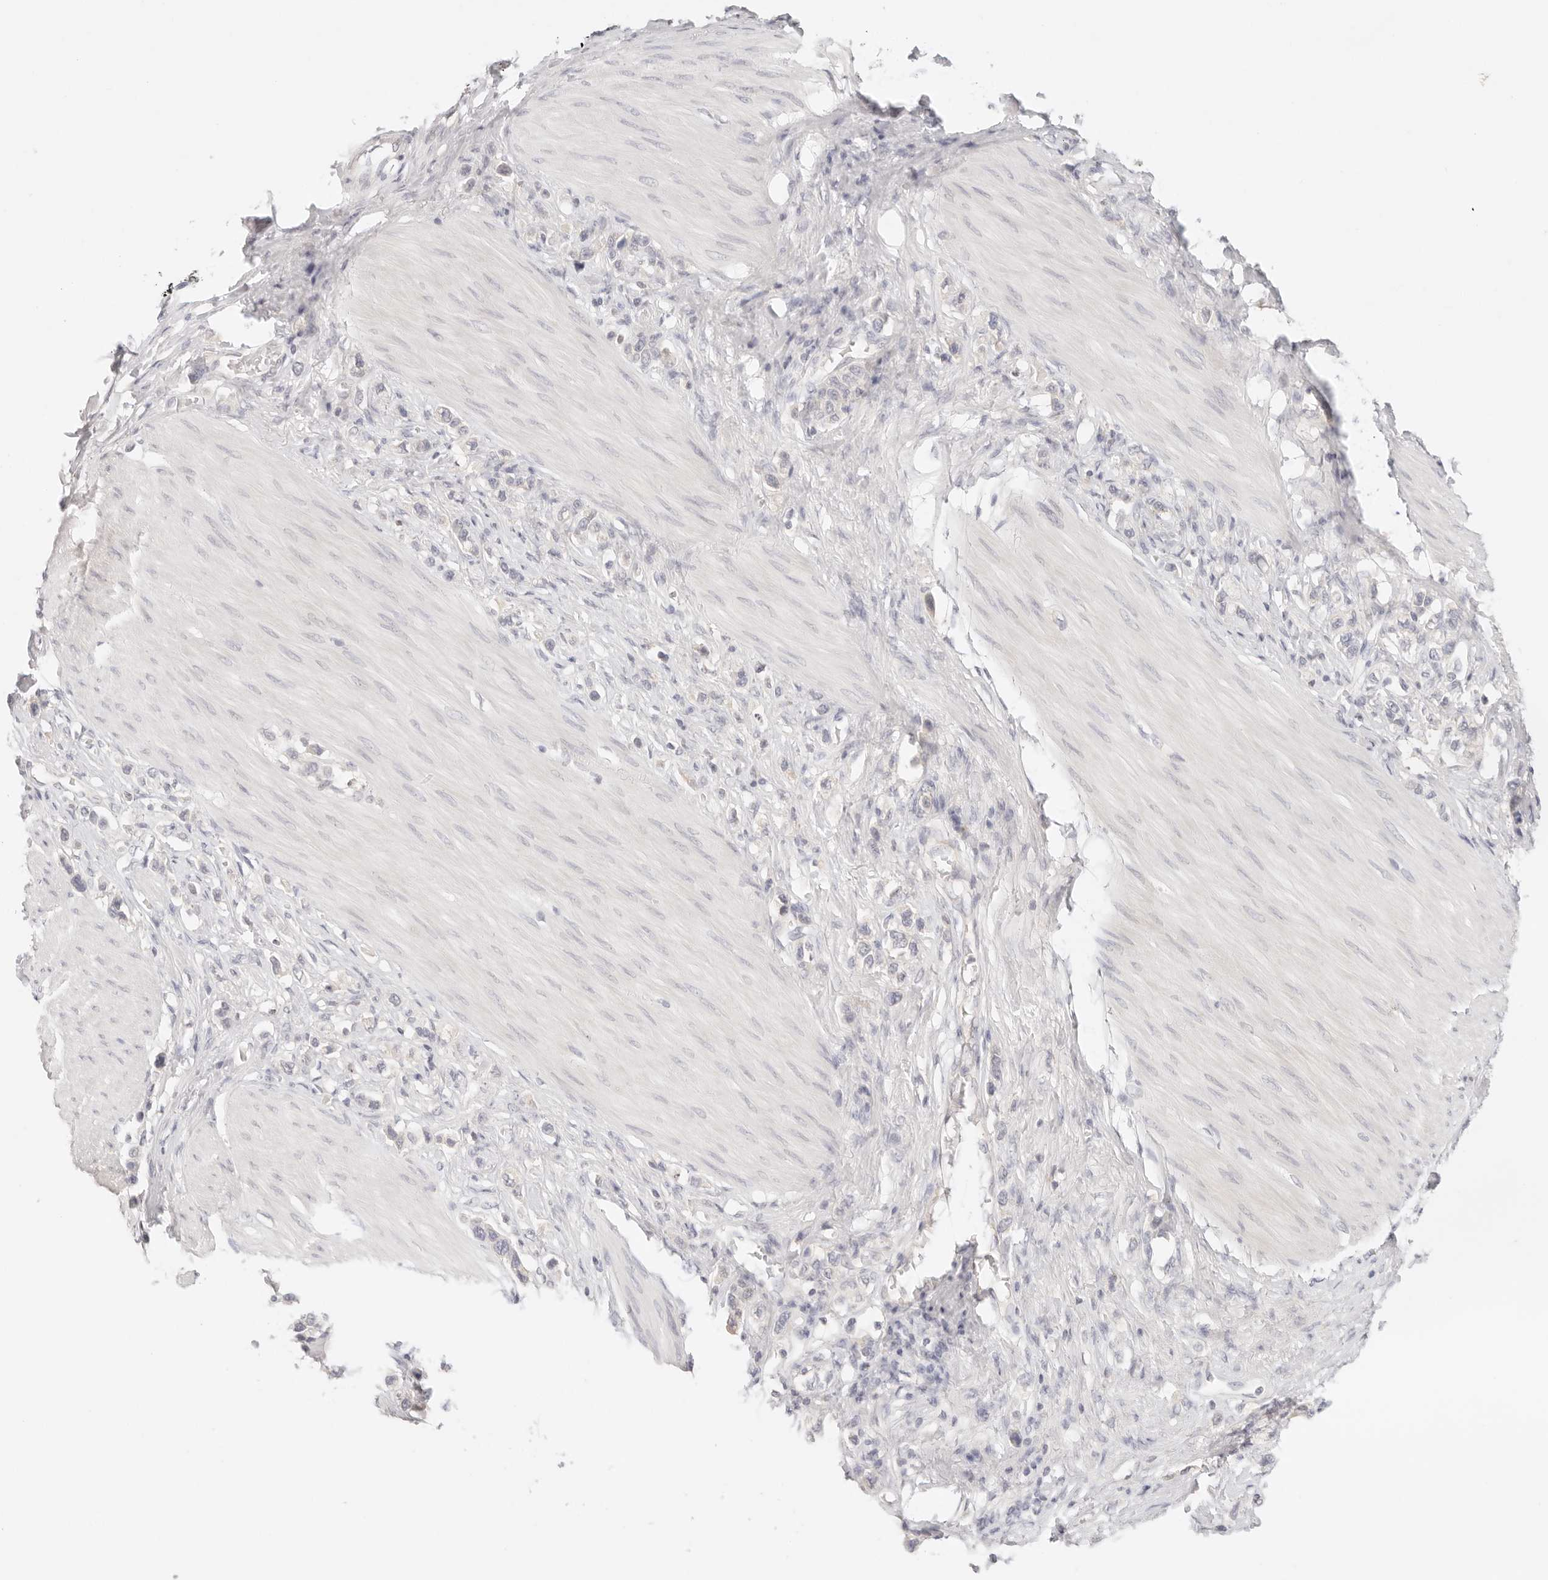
{"staining": {"intensity": "negative", "quantity": "none", "location": "none"}, "tissue": "stomach cancer", "cell_type": "Tumor cells", "image_type": "cancer", "snomed": [{"axis": "morphology", "description": "Adenocarcinoma, NOS"}, {"axis": "topography", "description": "Stomach"}], "caption": "Tumor cells show no significant staining in adenocarcinoma (stomach). (DAB IHC visualized using brightfield microscopy, high magnification).", "gene": "SPHK1", "patient": {"sex": "female", "age": 65}}